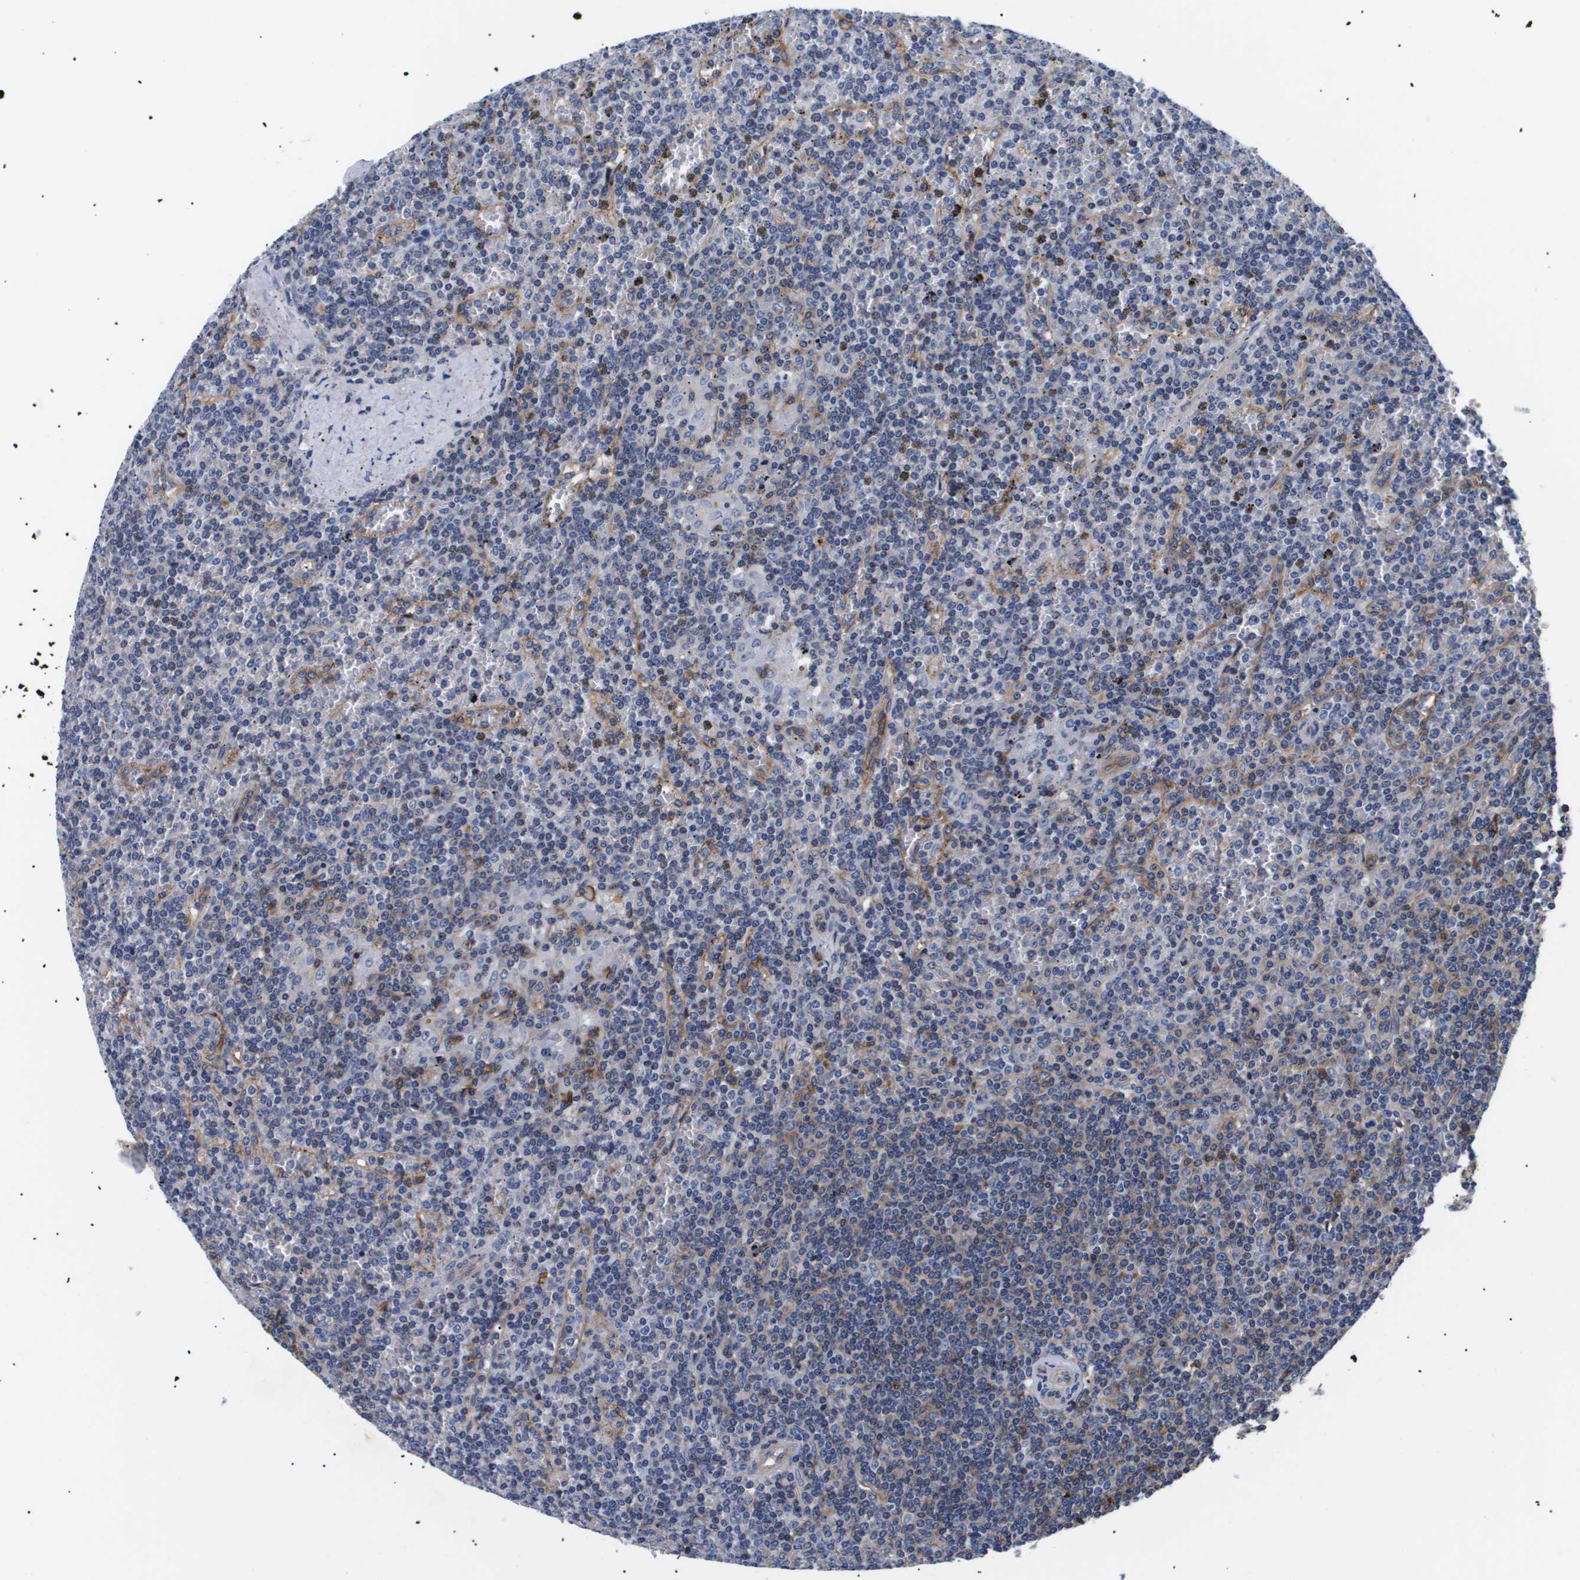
{"staining": {"intensity": "weak", "quantity": "25%-75%", "location": "cytoplasmic/membranous"}, "tissue": "lymphoma", "cell_type": "Tumor cells", "image_type": "cancer", "snomed": [{"axis": "morphology", "description": "Malignant lymphoma, non-Hodgkin's type, Low grade"}, {"axis": "topography", "description": "Spleen"}], "caption": "Tumor cells show weak cytoplasmic/membranous positivity in about 25%-75% of cells in lymphoma. (DAB (3,3'-diaminobenzidine) = brown stain, brightfield microscopy at high magnification).", "gene": "SHD", "patient": {"sex": "female", "age": 19}}